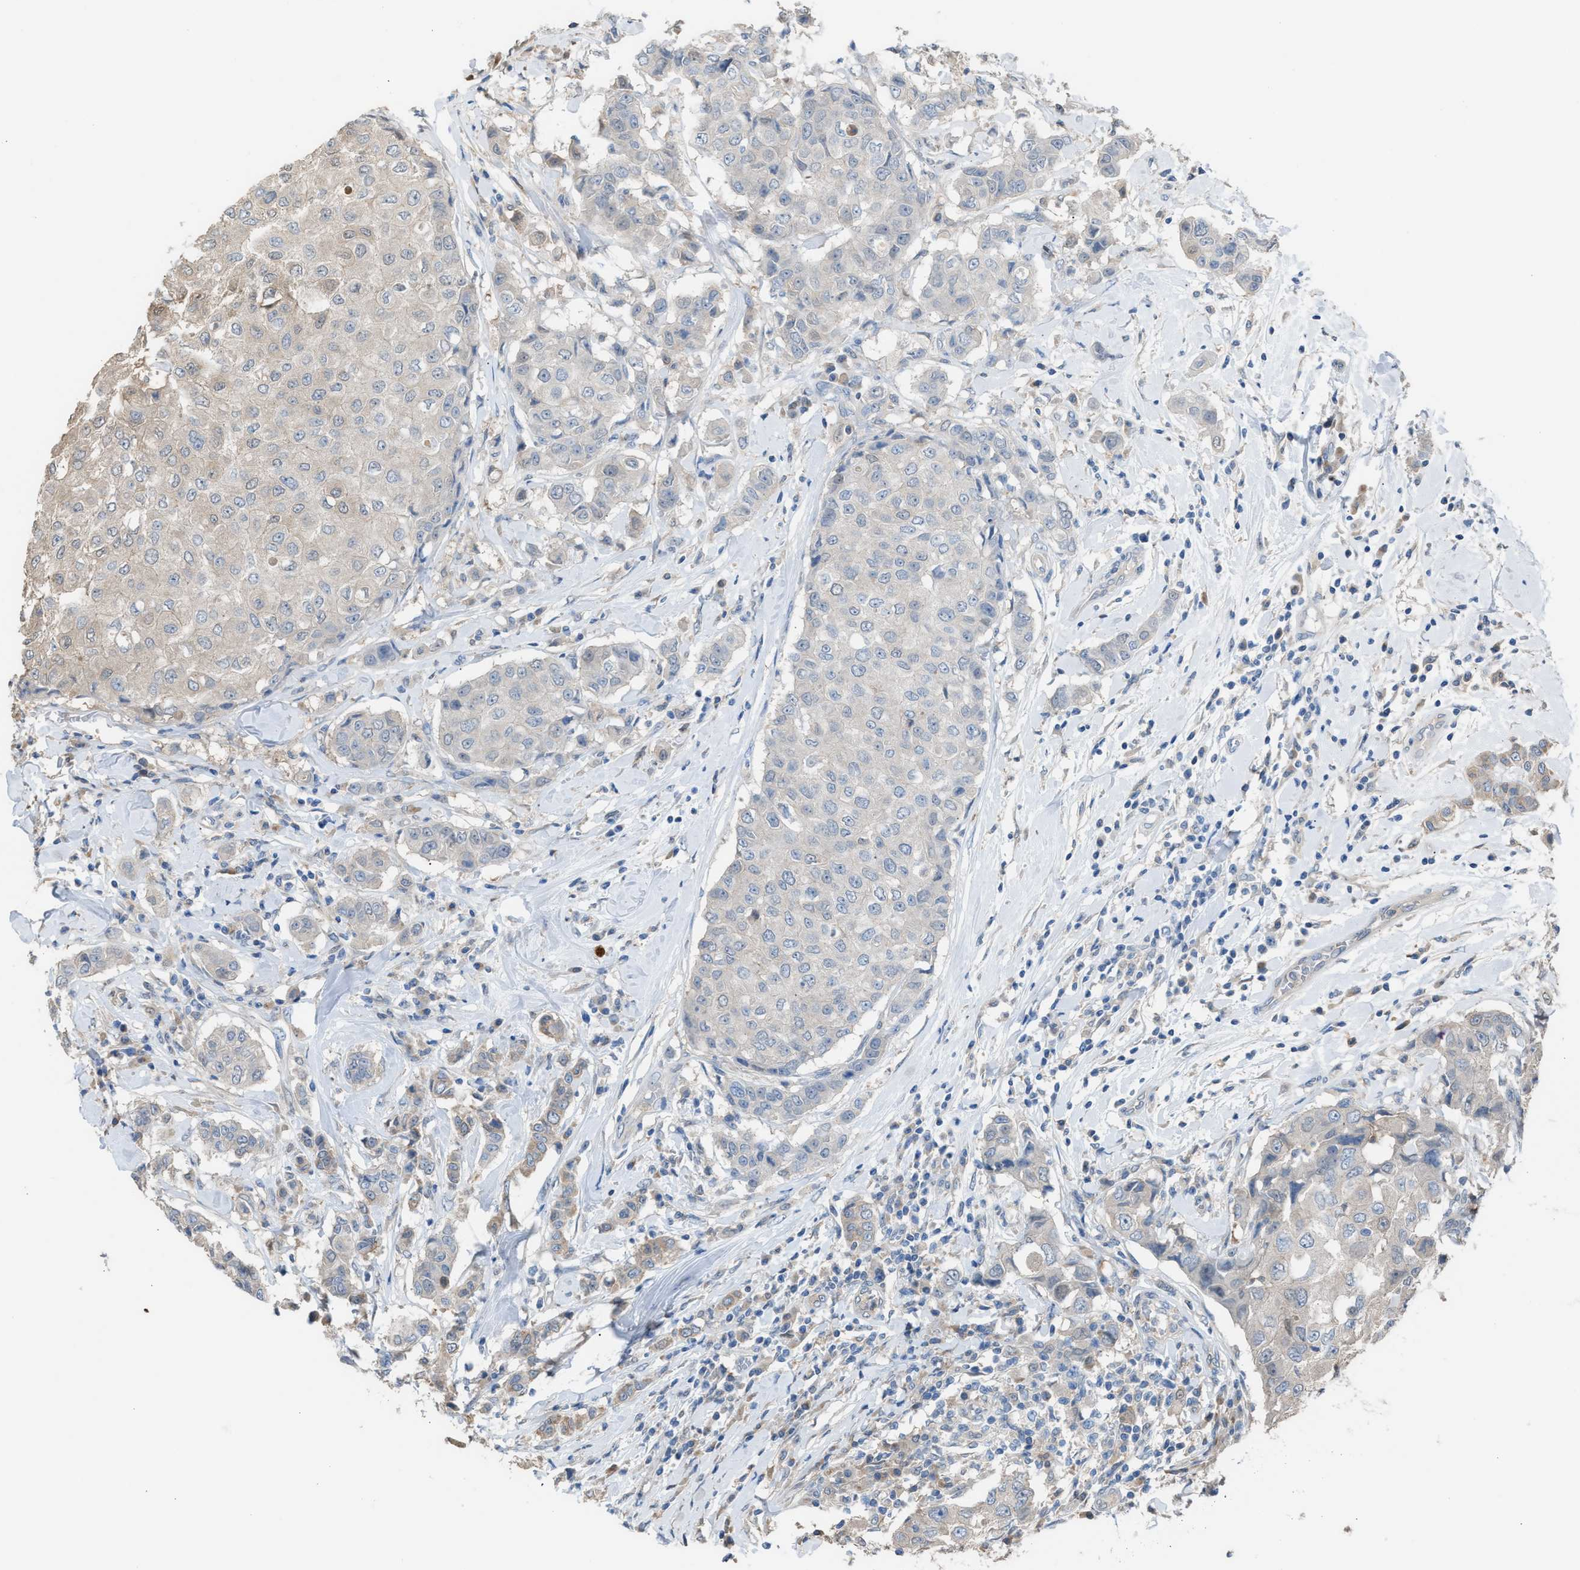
{"staining": {"intensity": "weak", "quantity": "<25%", "location": "cytoplasmic/membranous"}, "tissue": "breast cancer", "cell_type": "Tumor cells", "image_type": "cancer", "snomed": [{"axis": "morphology", "description": "Duct carcinoma"}, {"axis": "topography", "description": "Breast"}], "caption": "This is an immunohistochemistry (IHC) micrograph of human breast cancer (infiltrating ductal carcinoma). There is no positivity in tumor cells.", "gene": "NQO2", "patient": {"sex": "female", "age": 27}}